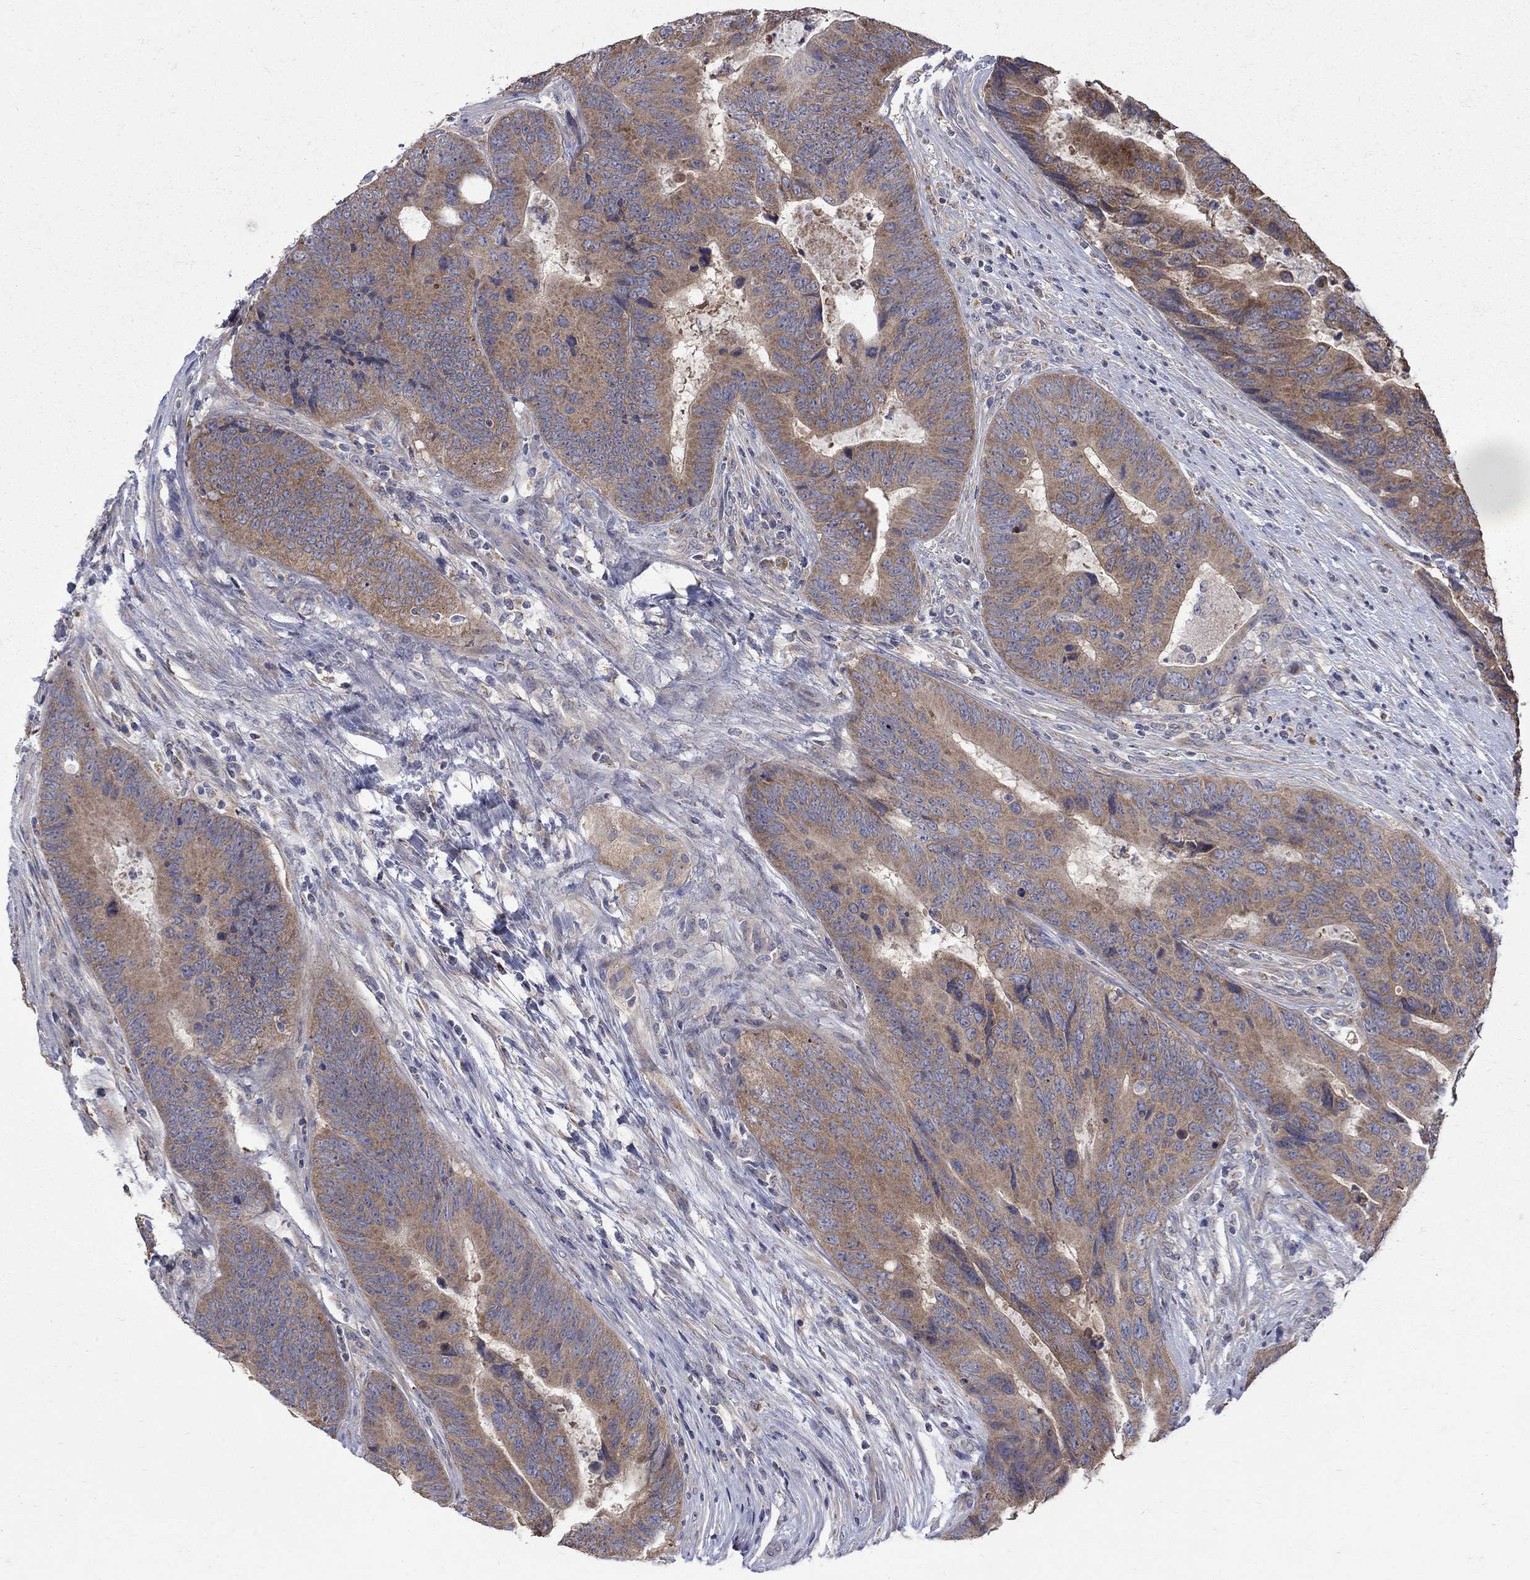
{"staining": {"intensity": "moderate", "quantity": ">75%", "location": "cytoplasmic/membranous"}, "tissue": "colorectal cancer", "cell_type": "Tumor cells", "image_type": "cancer", "snomed": [{"axis": "morphology", "description": "Adenocarcinoma, NOS"}, {"axis": "topography", "description": "Colon"}], "caption": "The image exhibits a brown stain indicating the presence of a protein in the cytoplasmic/membranous of tumor cells in colorectal cancer. (brown staining indicates protein expression, while blue staining denotes nuclei).", "gene": "SH2B1", "patient": {"sex": "female", "age": 56}}